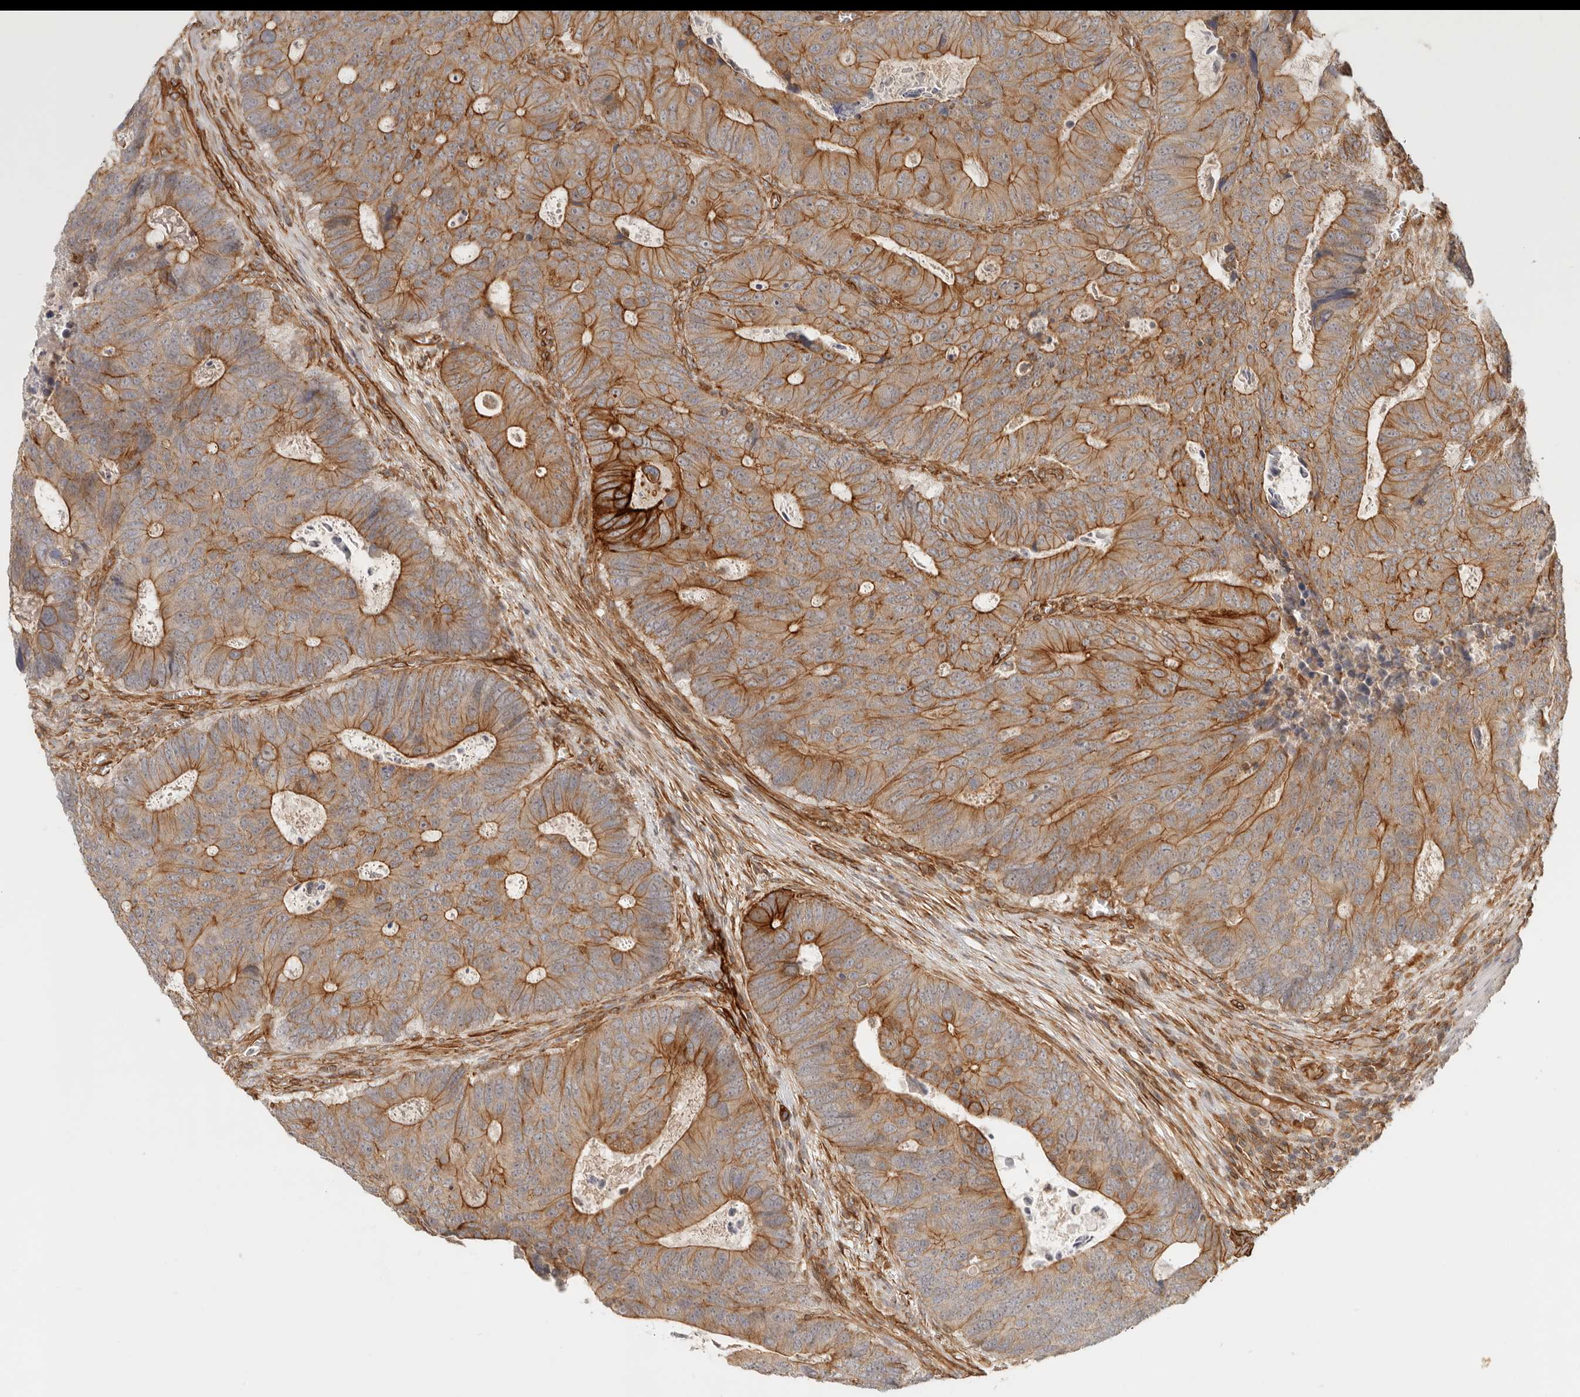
{"staining": {"intensity": "moderate", "quantity": ">75%", "location": "cytoplasmic/membranous"}, "tissue": "colorectal cancer", "cell_type": "Tumor cells", "image_type": "cancer", "snomed": [{"axis": "morphology", "description": "Adenocarcinoma, NOS"}, {"axis": "topography", "description": "Colon"}], "caption": "The micrograph reveals immunohistochemical staining of colorectal cancer (adenocarcinoma). There is moderate cytoplasmic/membranous positivity is seen in about >75% of tumor cells.", "gene": "UFSP1", "patient": {"sex": "male", "age": 87}}